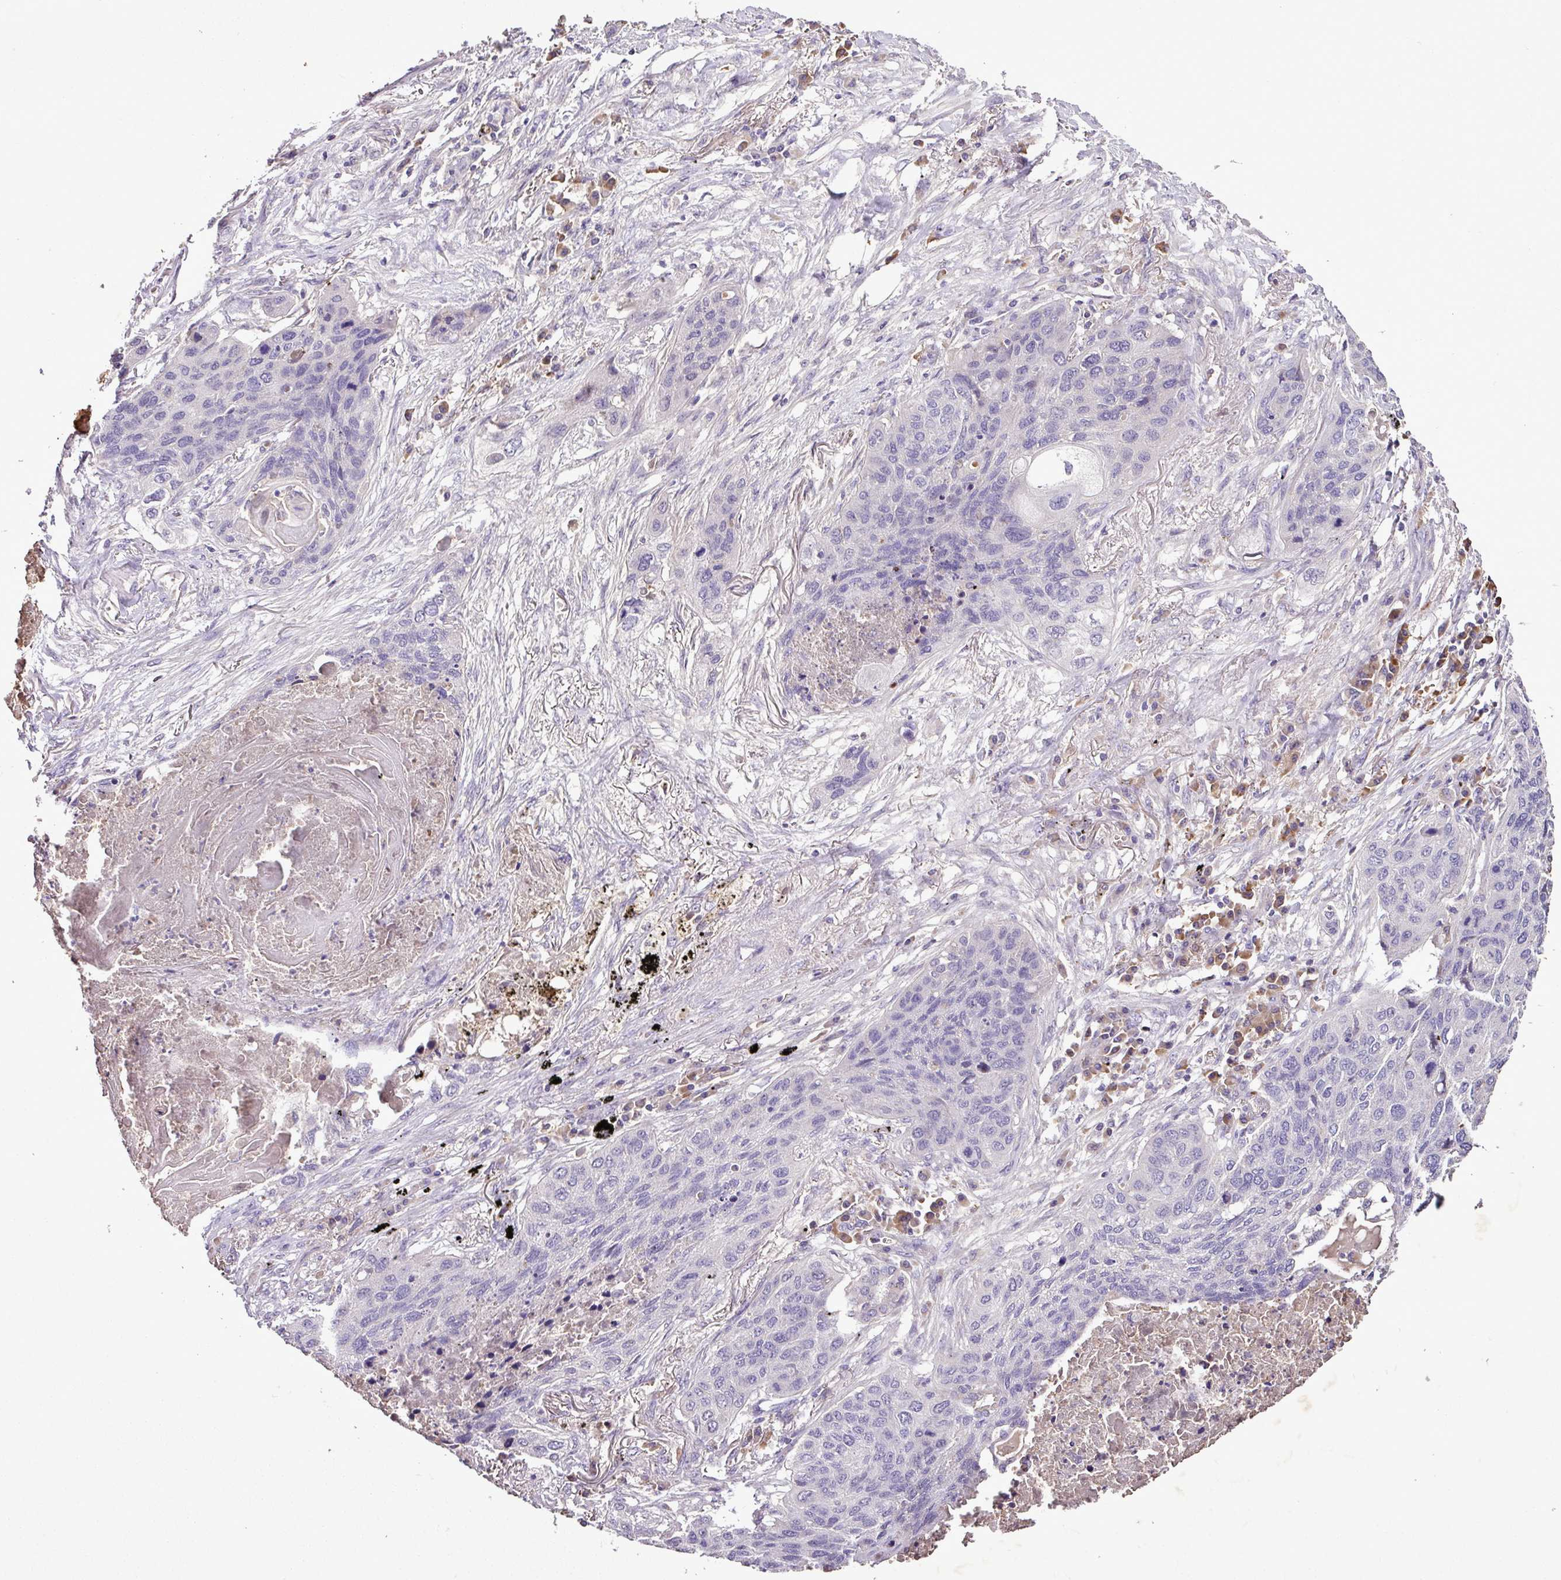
{"staining": {"intensity": "negative", "quantity": "none", "location": "none"}, "tissue": "lung cancer", "cell_type": "Tumor cells", "image_type": "cancer", "snomed": [{"axis": "morphology", "description": "Squamous cell carcinoma, NOS"}, {"axis": "topography", "description": "Lung"}], "caption": "This is a photomicrograph of immunohistochemistry staining of lung cancer, which shows no expression in tumor cells.", "gene": "ZNF266", "patient": {"sex": "female", "age": 63}}